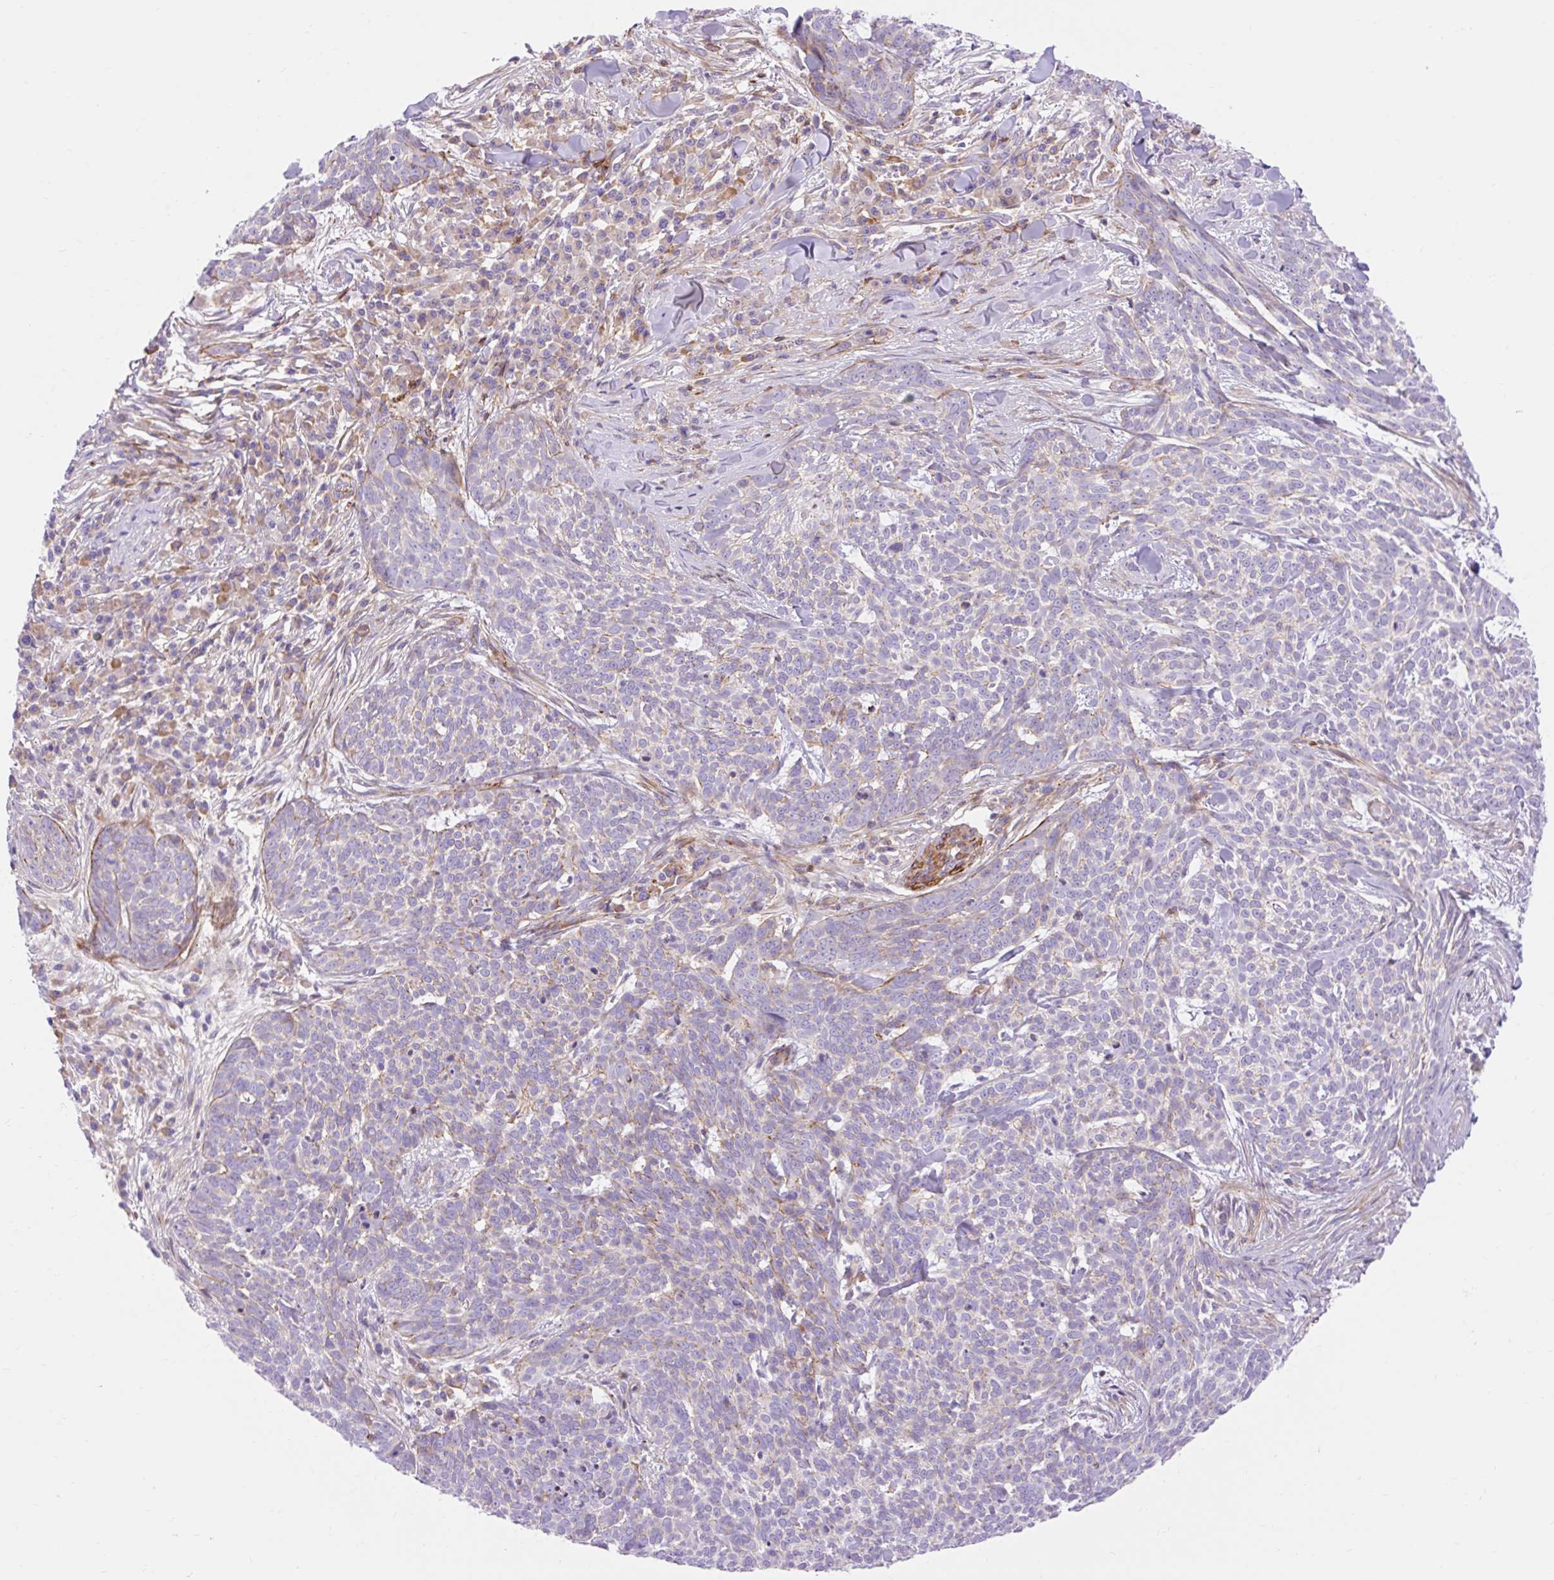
{"staining": {"intensity": "negative", "quantity": "none", "location": "none"}, "tissue": "skin cancer", "cell_type": "Tumor cells", "image_type": "cancer", "snomed": [{"axis": "morphology", "description": "Basal cell carcinoma"}, {"axis": "topography", "description": "Skin"}], "caption": "This is a photomicrograph of IHC staining of basal cell carcinoma (skin), which shows no positivity in tumor cells.", "gene": "CORO7-PAM16", "patient": {"sex": "female", "age": 93}}